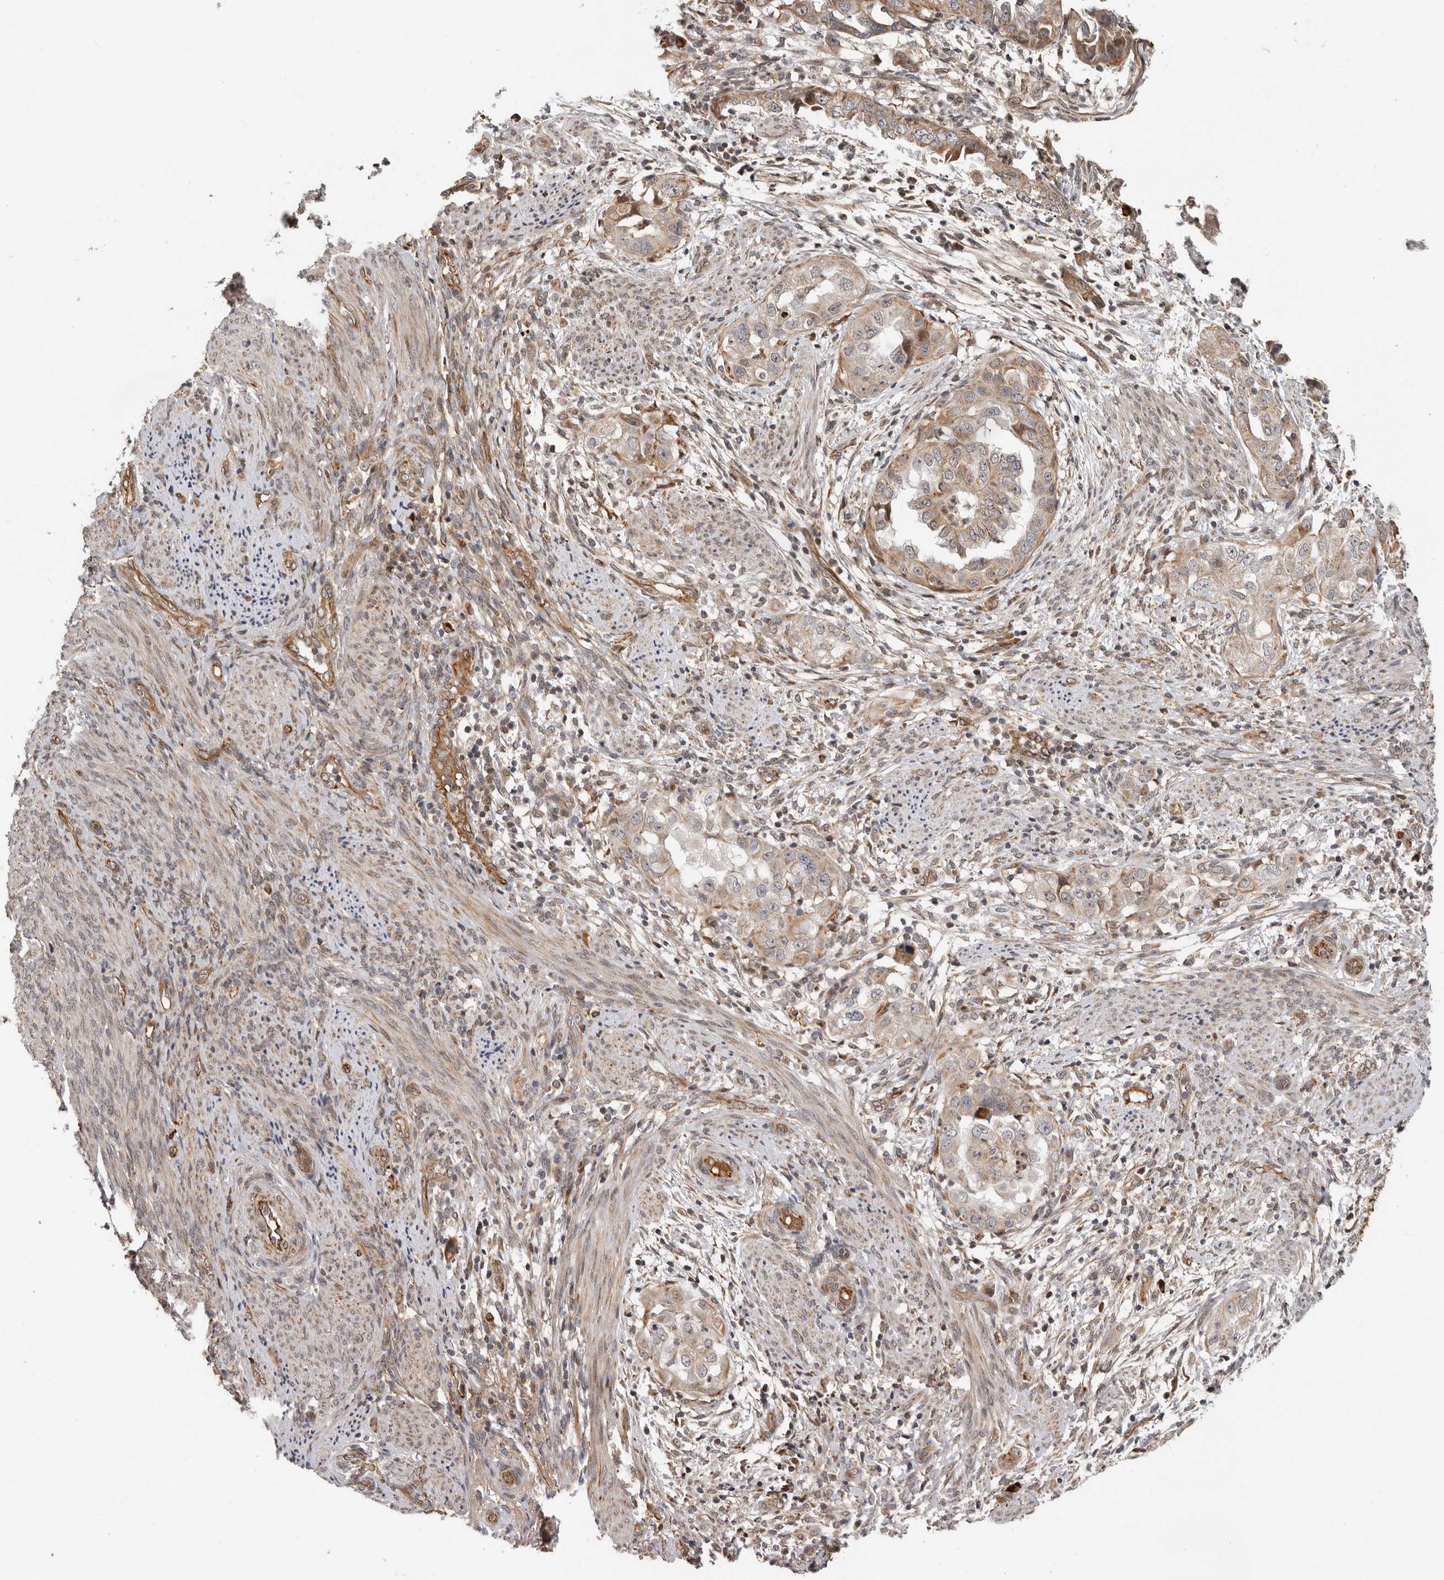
{"staining": {"intensity": "moderate", "quantity": ">75%", "location": "cytoplasmic/membranous"}, "tissue": "endometrial cancer", "cell_type": "Tumor cells", "image_type": "cancer", "snomed": [{"axis": "morphology", "description": "Adenocarcinoma, NOS"}, {"axis": "topography", "description": "Endometrium"}], "caption": "The histopathology image exhibits a brown stain indicating the presence of a protein in the cytoplasmic/membranous of tumor cells in endometrial adenocarcinoma. Using DAB (3,3'-diaminobenzidine) (brown) and hematoxylin (blue) stains, captured at high magnification using brightfield microscopy.", "gene": "RNF157", "patient": {"sex": "female", "age": 85}}